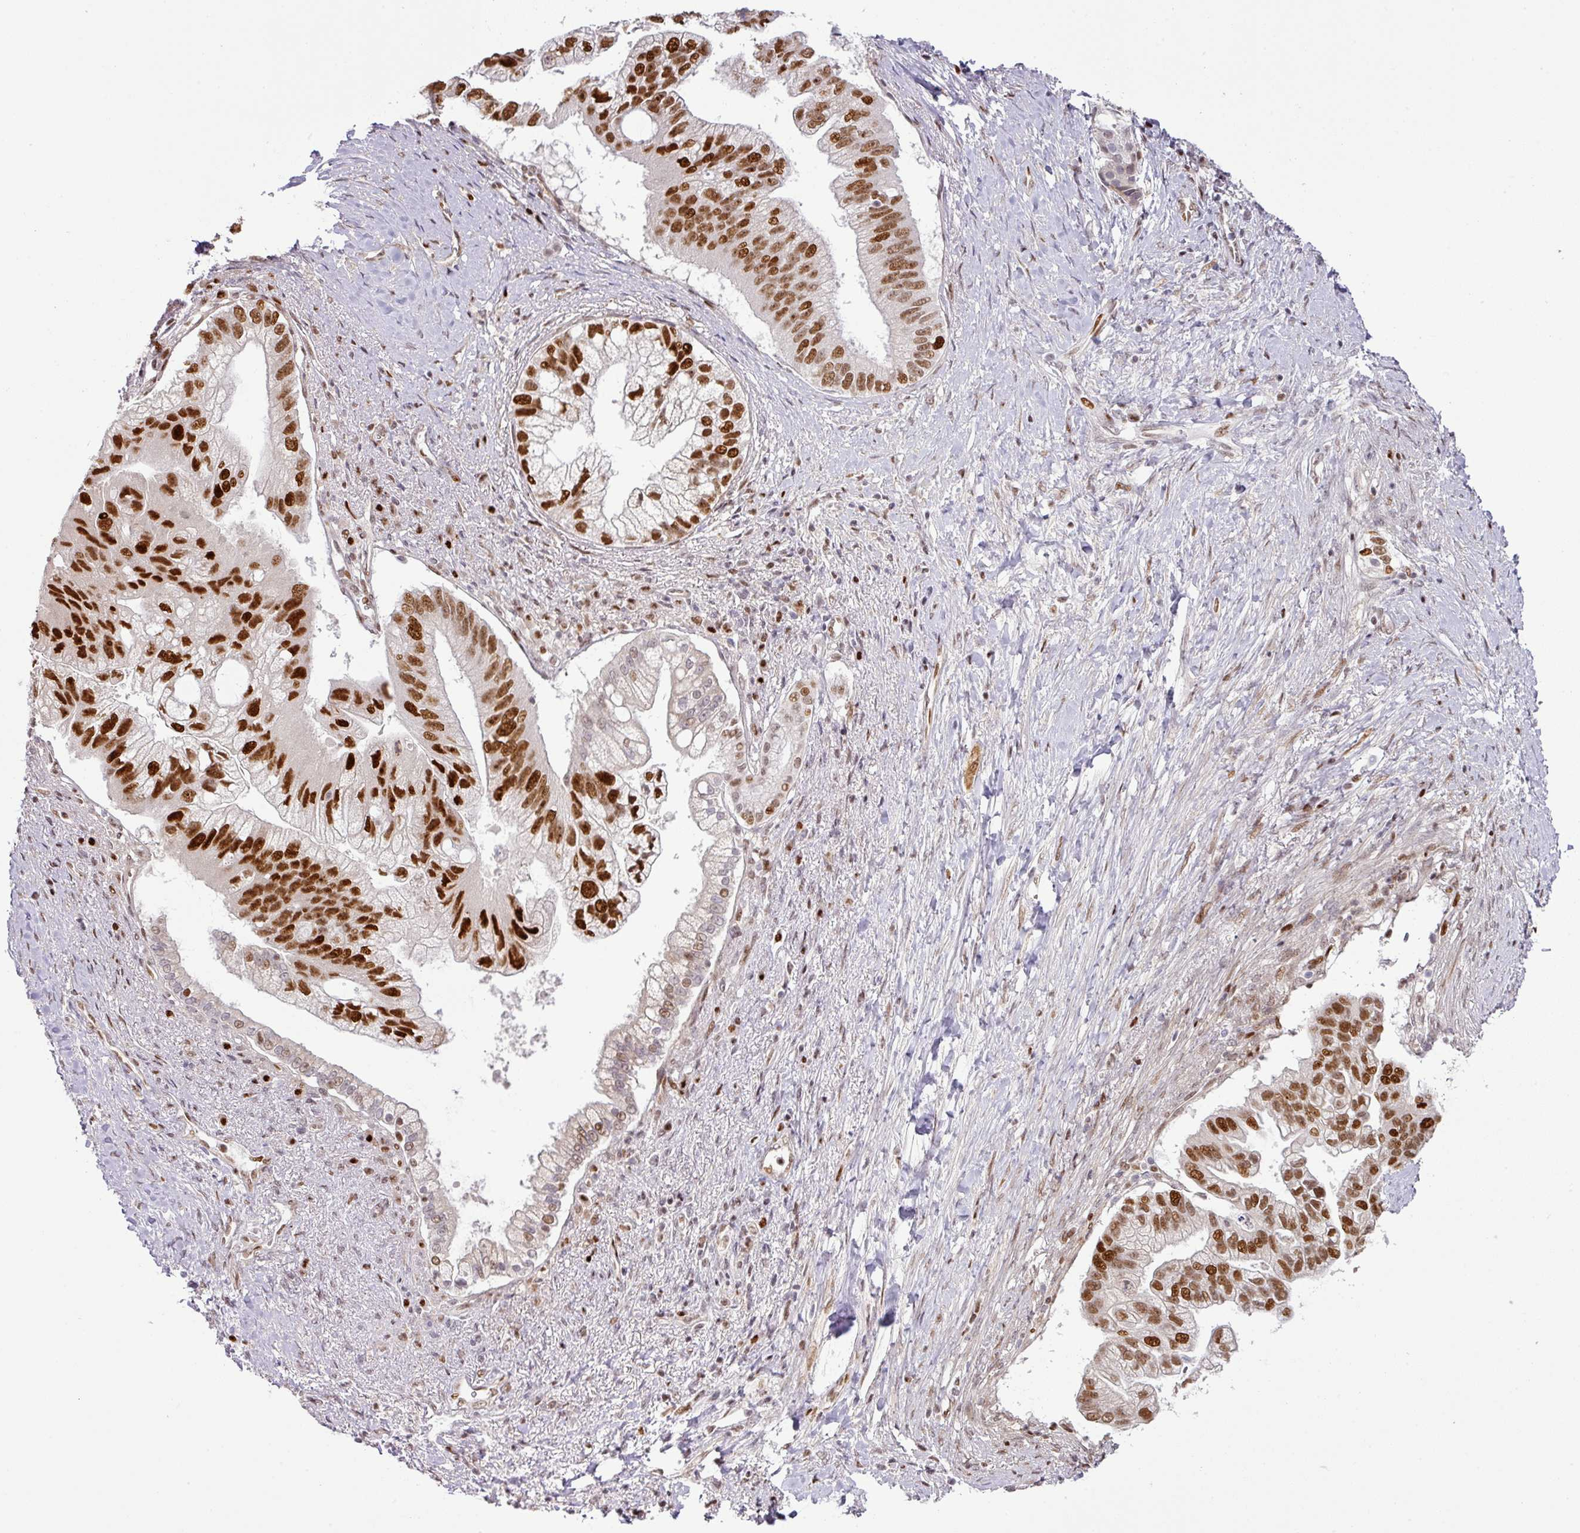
{"staining": {"intensity": "strong", "quantity": ">75%", "location": "nuclear"}, "tissue": "pancreatic cancer", "cell_type": "Tumor cells", "image_type": "cancer", "snomed": [{"axis": "morphology", "description": "Adenocarcinoma, NOS"}, {"axis": "topography", "description": "Pancreas"}], "caption": "Protein expression by immunohistochemistry exhibits strong nuclear positivity in approximately >75% of tumor cells in pancreatic cancer.", "gene": "MYSM1", "patient": {"sex": "male", "age": 70}}